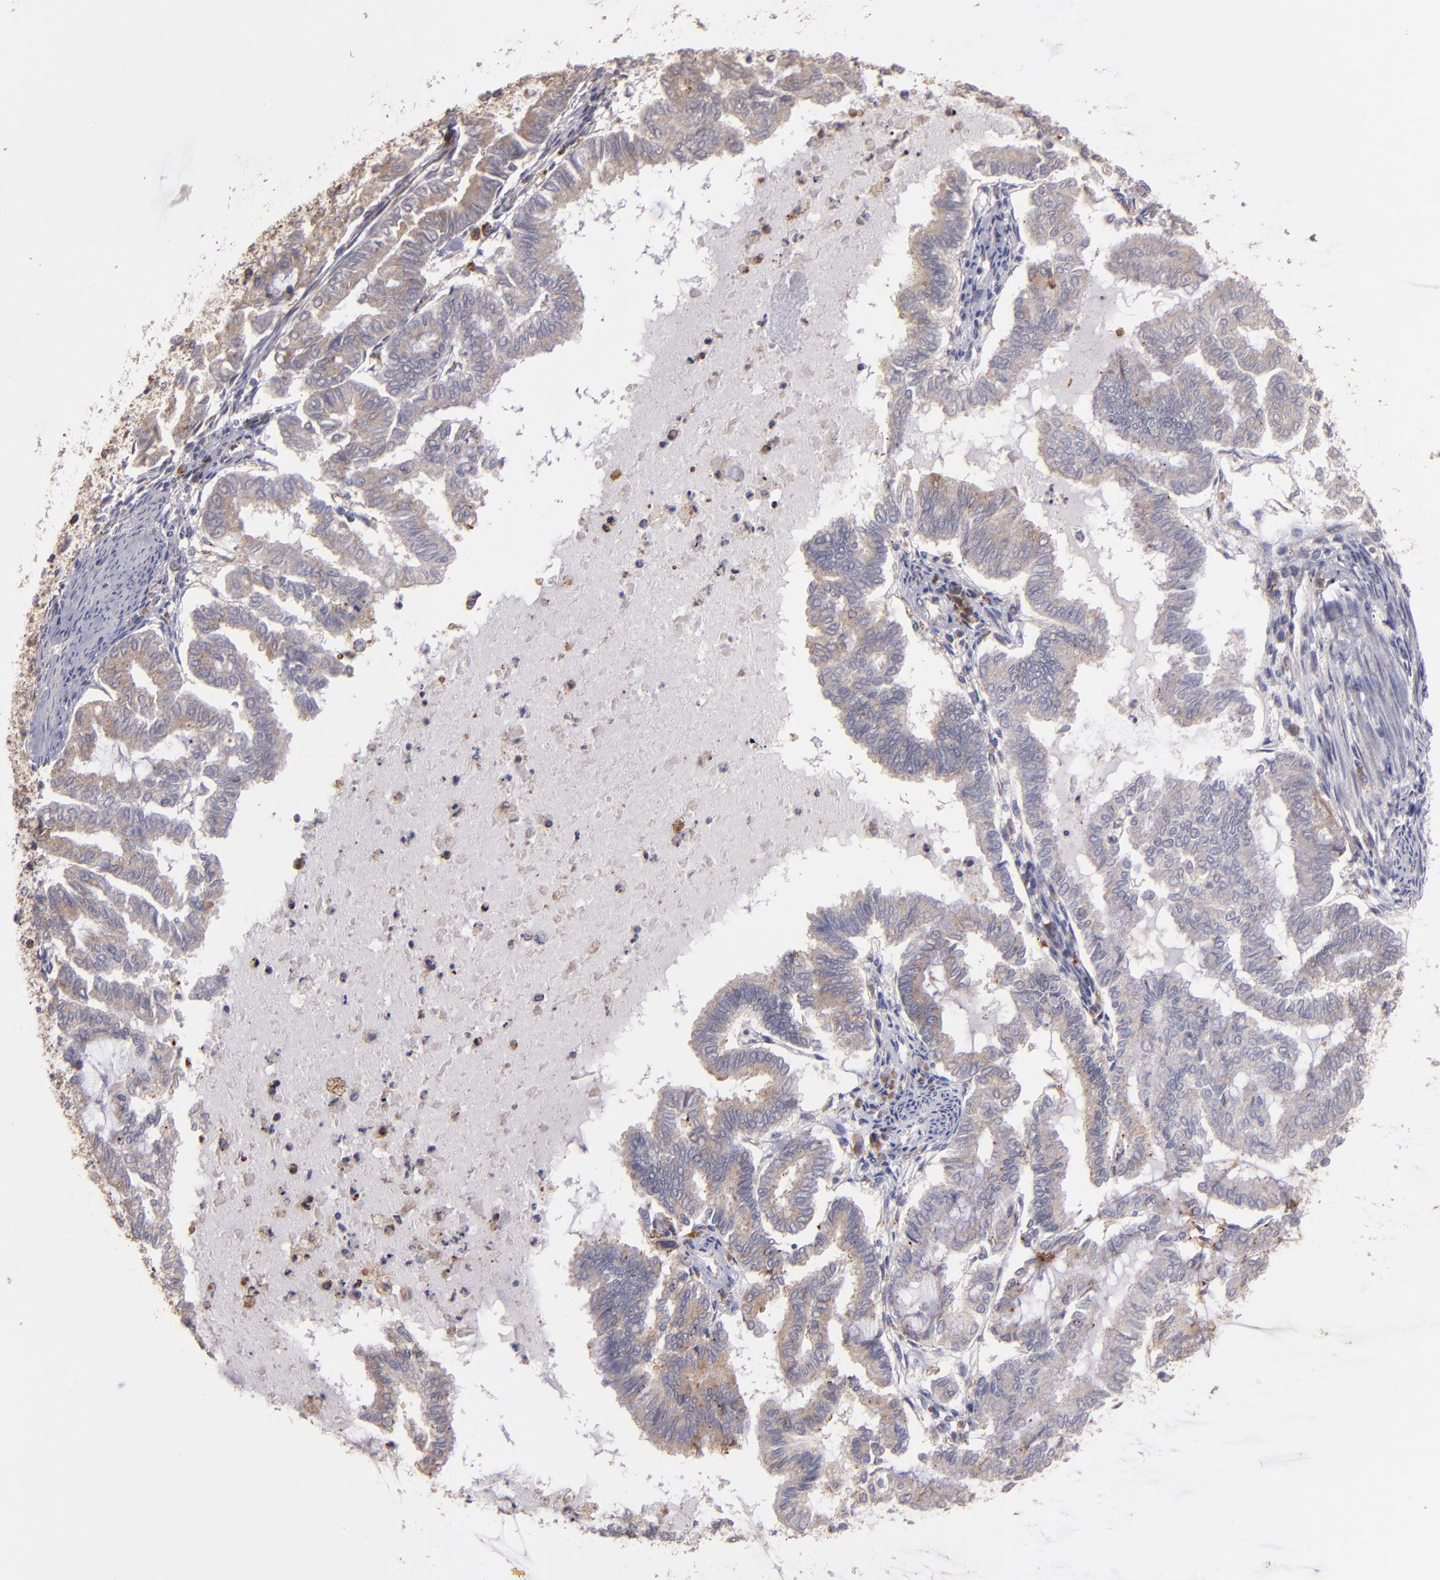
{"staining": {"intensity": "weak", "quantity": ">75%", "location": "cytoplasmic/membranous"}, "tissue": "endometrial cancer", "cell_type": "Tumor cells", "image_type": "cancer", "snomed": [{"axis": "morphology", "description": "Adenocarcinoma, NOS"}, {"axis": "topography", "description": "Endometrium"}], "caption": "A histopathology image of endometrial cancer stained for a protein demonstrates weak cytoplasmic/membranous brown staining in tumor cells.", "gene": "IFIH1", "patient": {"sex": "female", "age": 79}}